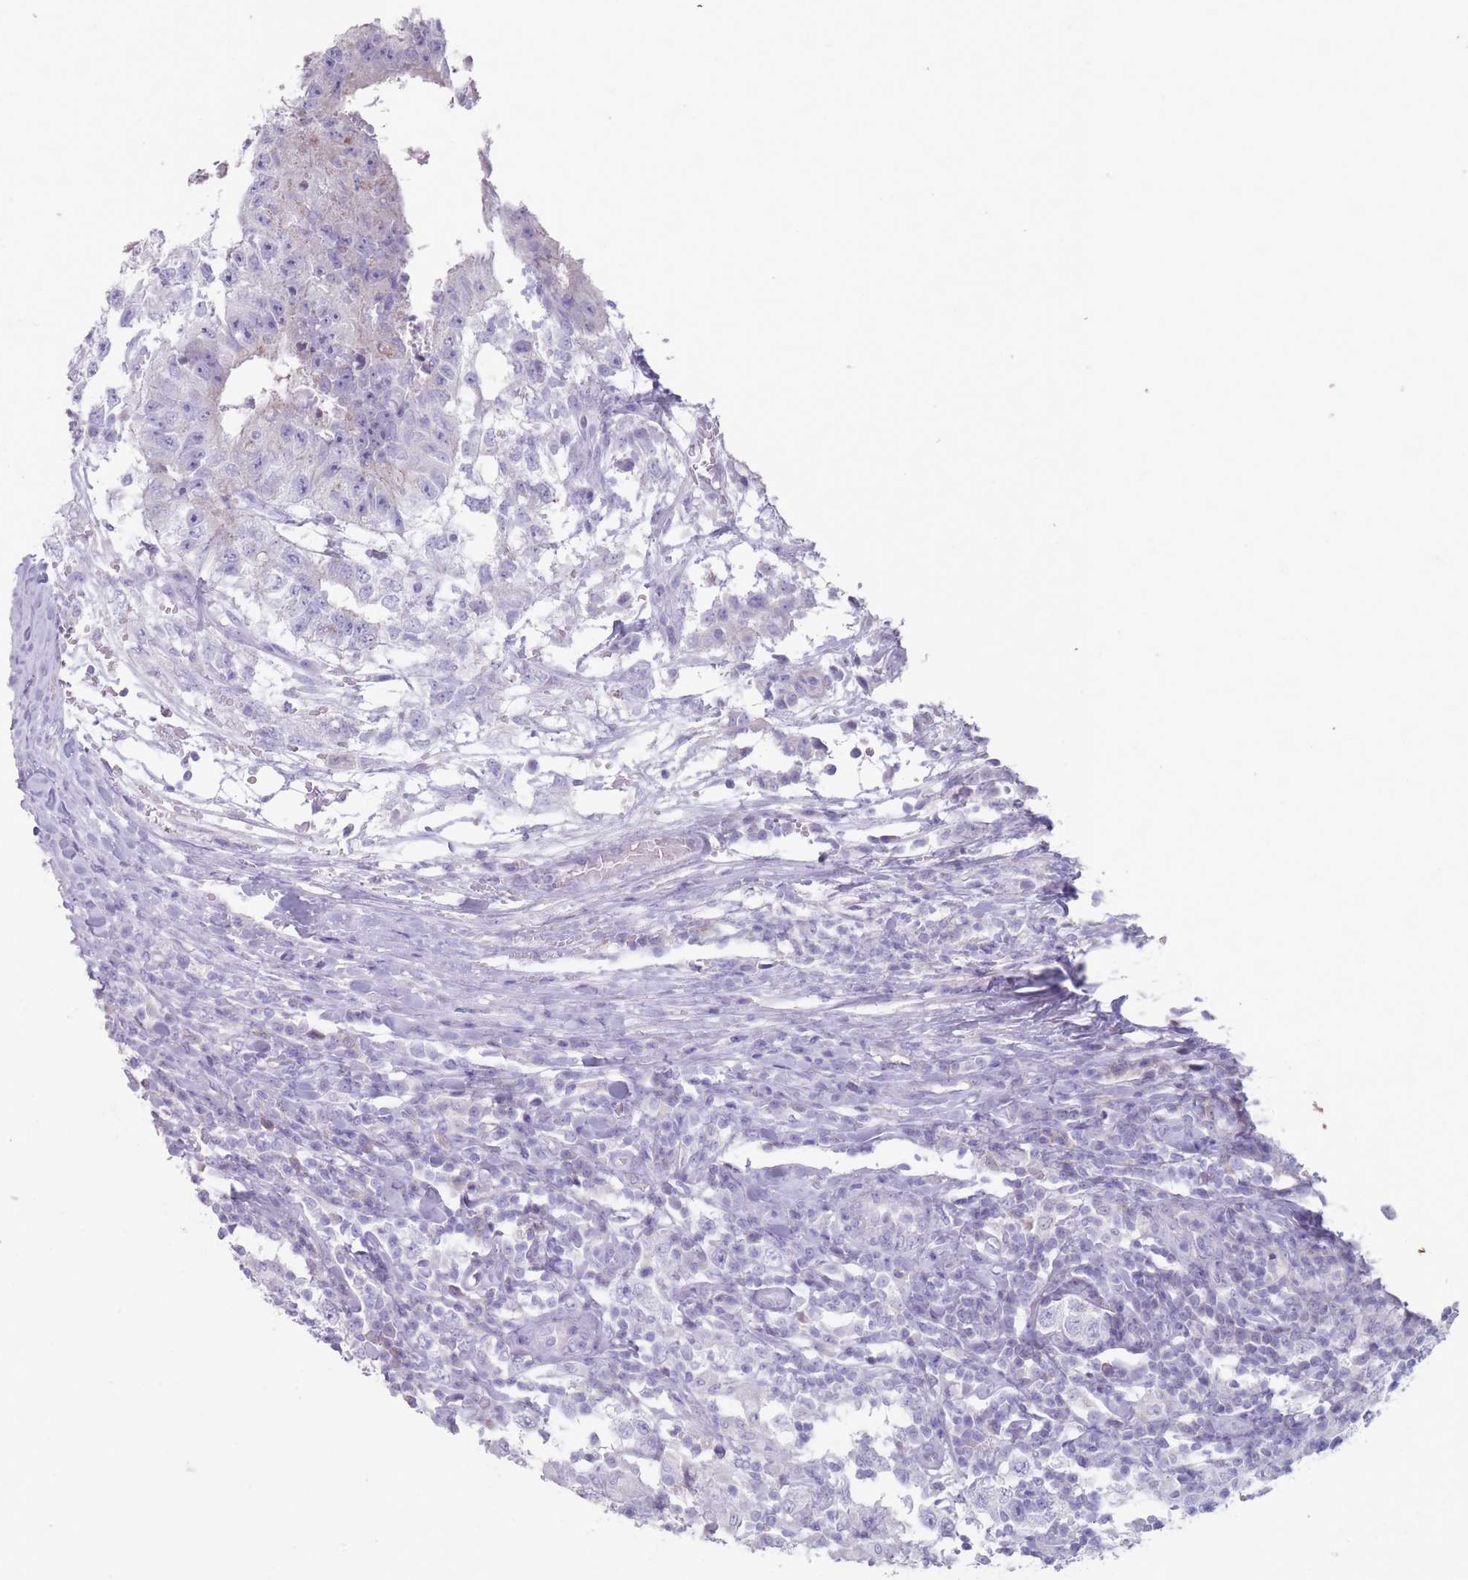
{"staining": {"intensity": "negative", "quantity": "none", "location": "none"}, "tissue": "testis cancer", "cell_type": "Tumor cells", "image_type": "cancer", "snomed": [{"axis": "morphology", "description": "Seminoma, NOS"}, {"axis": "morphology", "description": "Carcinoma, Embryonal, NOS"}, {"axis": "topography", "description": "Testis"}], "caption": "Testis embryonal carcinoma was stained to show a protein in brown. There is no significant positivity in tumor cells.", "gene": "RHBG", "patient": {"sex": "male", "age": 41}}